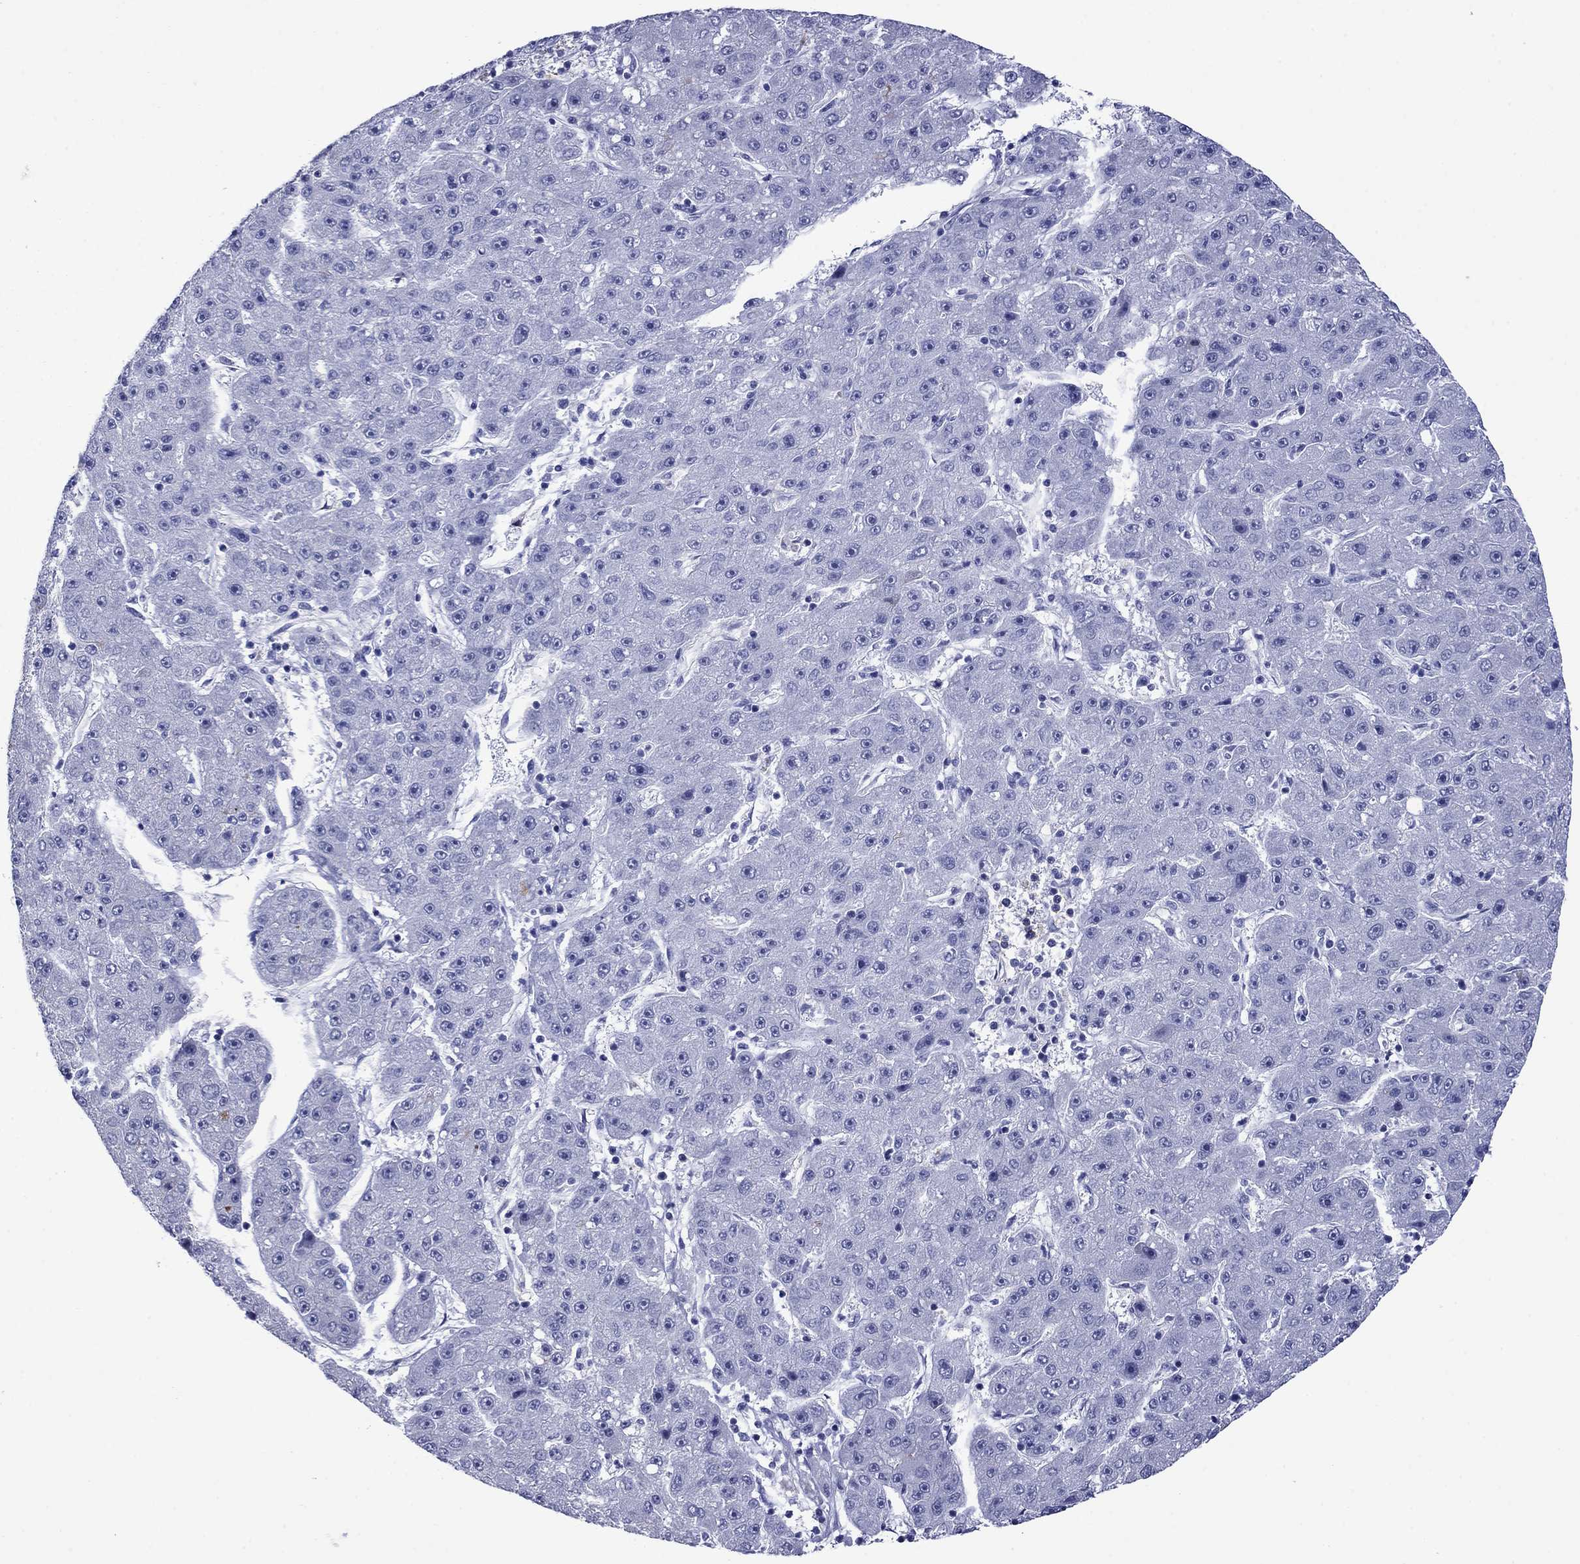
{"staining": {"intensity": "negative", "quantity": "none", "location": "none"}, "tissue": "liver cancer", "cell_type": "Tumor cells", "image_type": "cancer", "snomed": [{"axis": "morphology", "description": "Carcinoma, Hepatocellular, NOS"}, {"axis": "topography", "description": "Liver"}], "caption": "Immunohistochemical staining of liver hepatocellular carcinoma demonstrates no significant staining in tumor cells. The staining was performed using DAB (3,3'-diaminobenzidine) to visualize the protein expression in brown, while the nuclei were stained in blue with hematoxylin (Magnification: 20x).", "gene": "APOA2", "patient": {"sex": "male", "age": 67}}